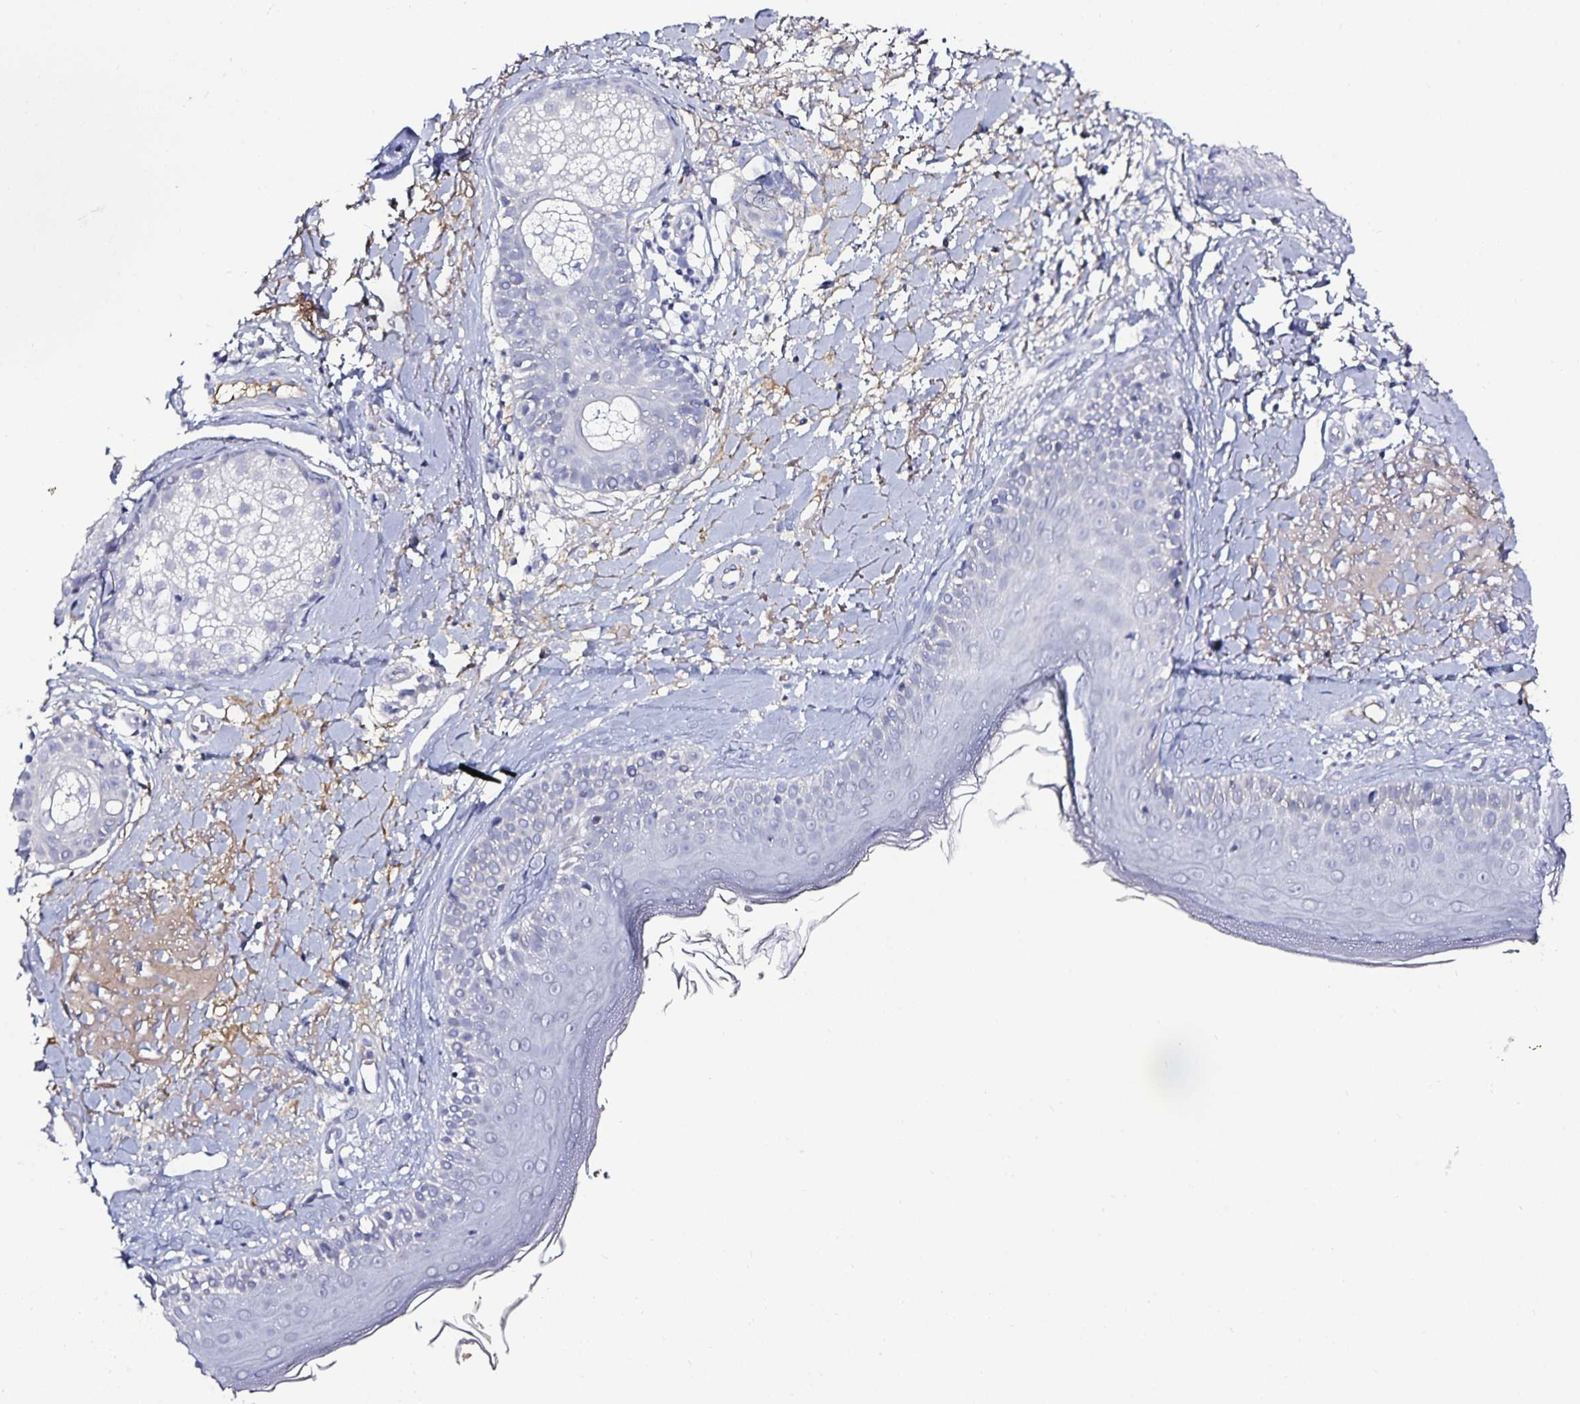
{"staining": {"intensity": "negative", "quantity": "none", "location": "none"}, "tissue": "skin", "cell_type": "Fibroblasts", "image_type": "normal", "snomed": [{"axis": "morphology", "description": "Normal tissue, NOS"}, {"axis": "topography", "description": "Skin"}], "caption": "Immunohistochemical staining of normal human skin reveals no significant staining in fibroblasts. (Immunohistochemistry, brightfield microscopy, high magnification).", "gene": "TTR", "patient": {"sex": "male", "age": 73}}